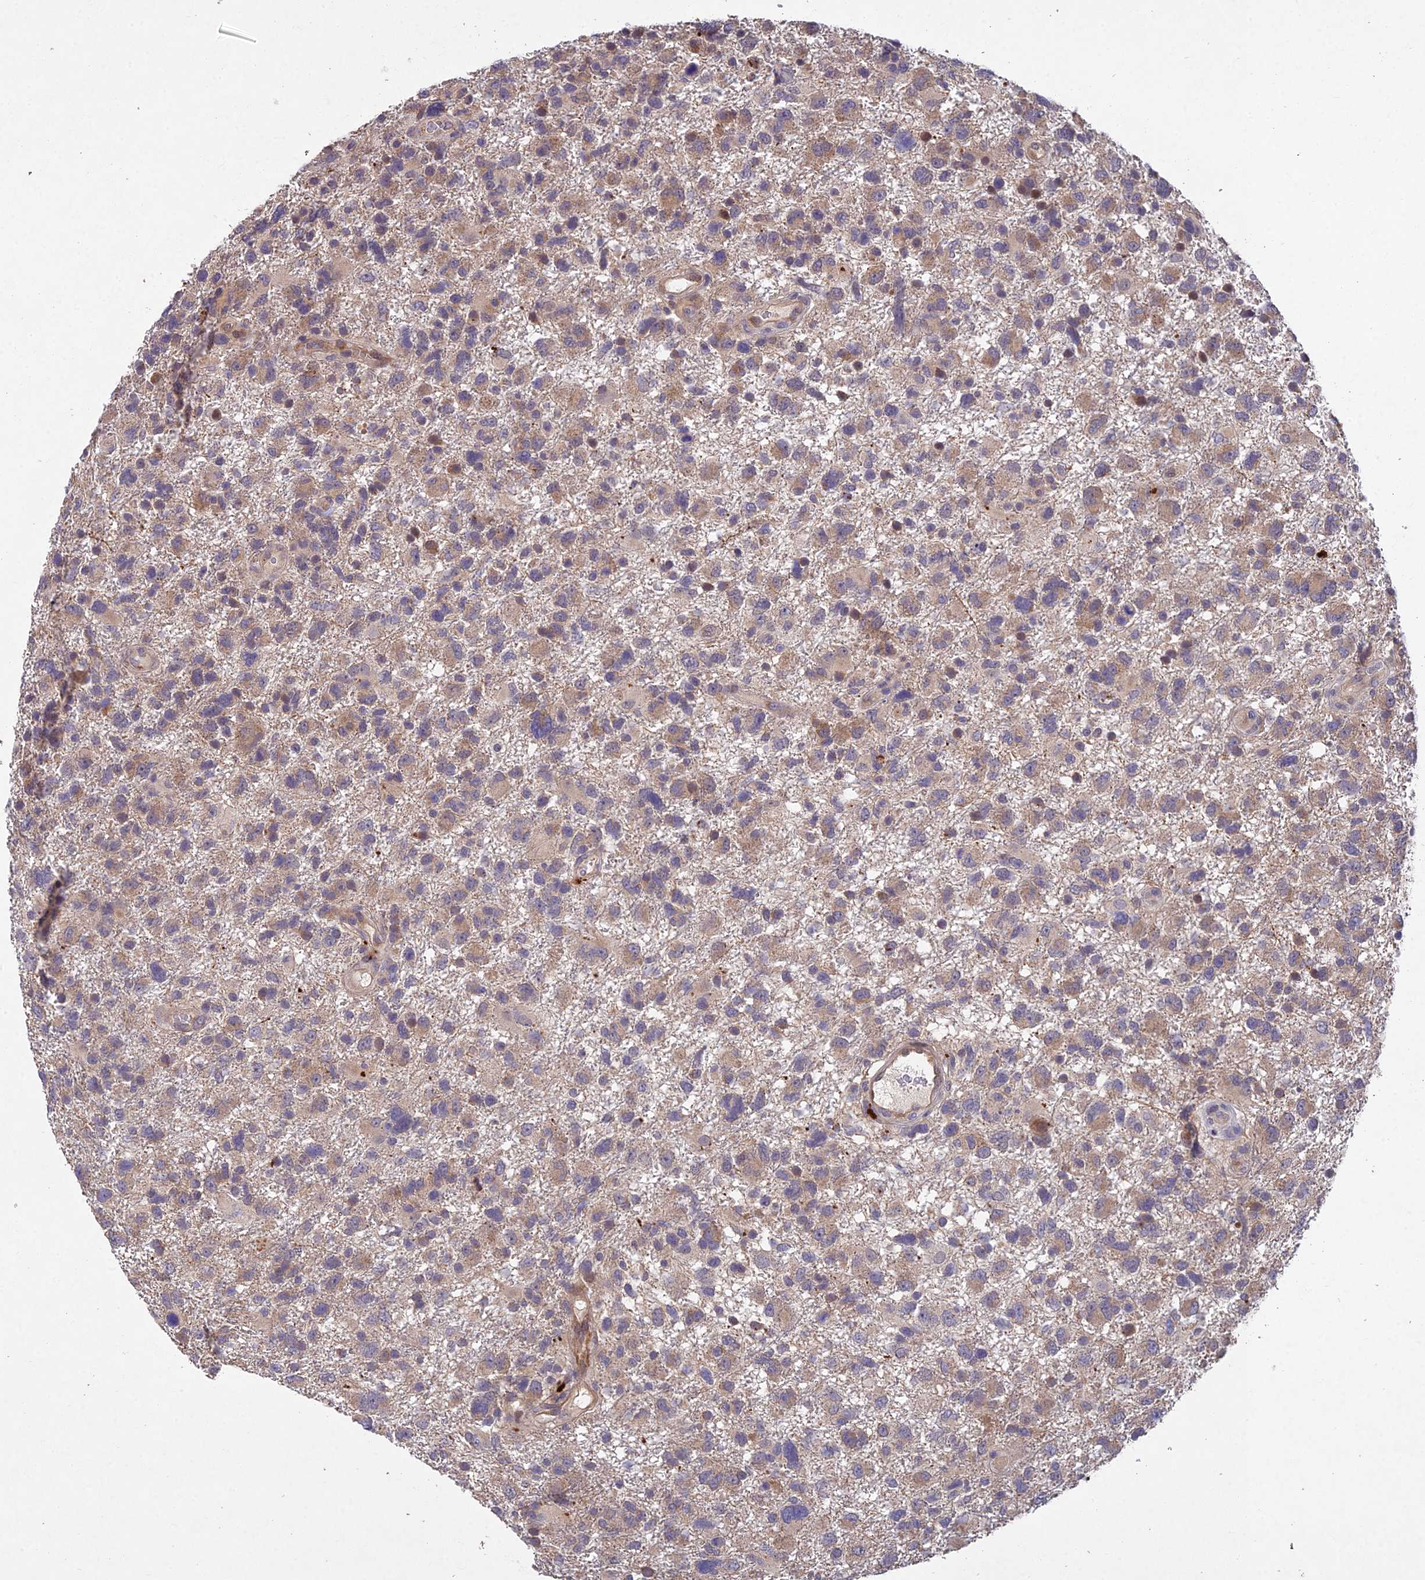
{"staining": {"intensity": "moderate", "quantity": "<25%", "location": "cytoplasmic/membranous"}, "tissue": "glioma", "cell_type": "Tumor cells", "image_type": "cancer", "snomed": [{"axis": "morphology", "description": "Glioma, malignant, High grade"}, {"axis": "topography", "description": "Brain"}], "caption": "Moderate cytoplasmic/membranous staining for a protein is identified in approximately <25% of tumor cells of malignant high-grade glioma using IHC.", "gene": "NSMCE1", "patient": {"sex": "male", "age": 61}}